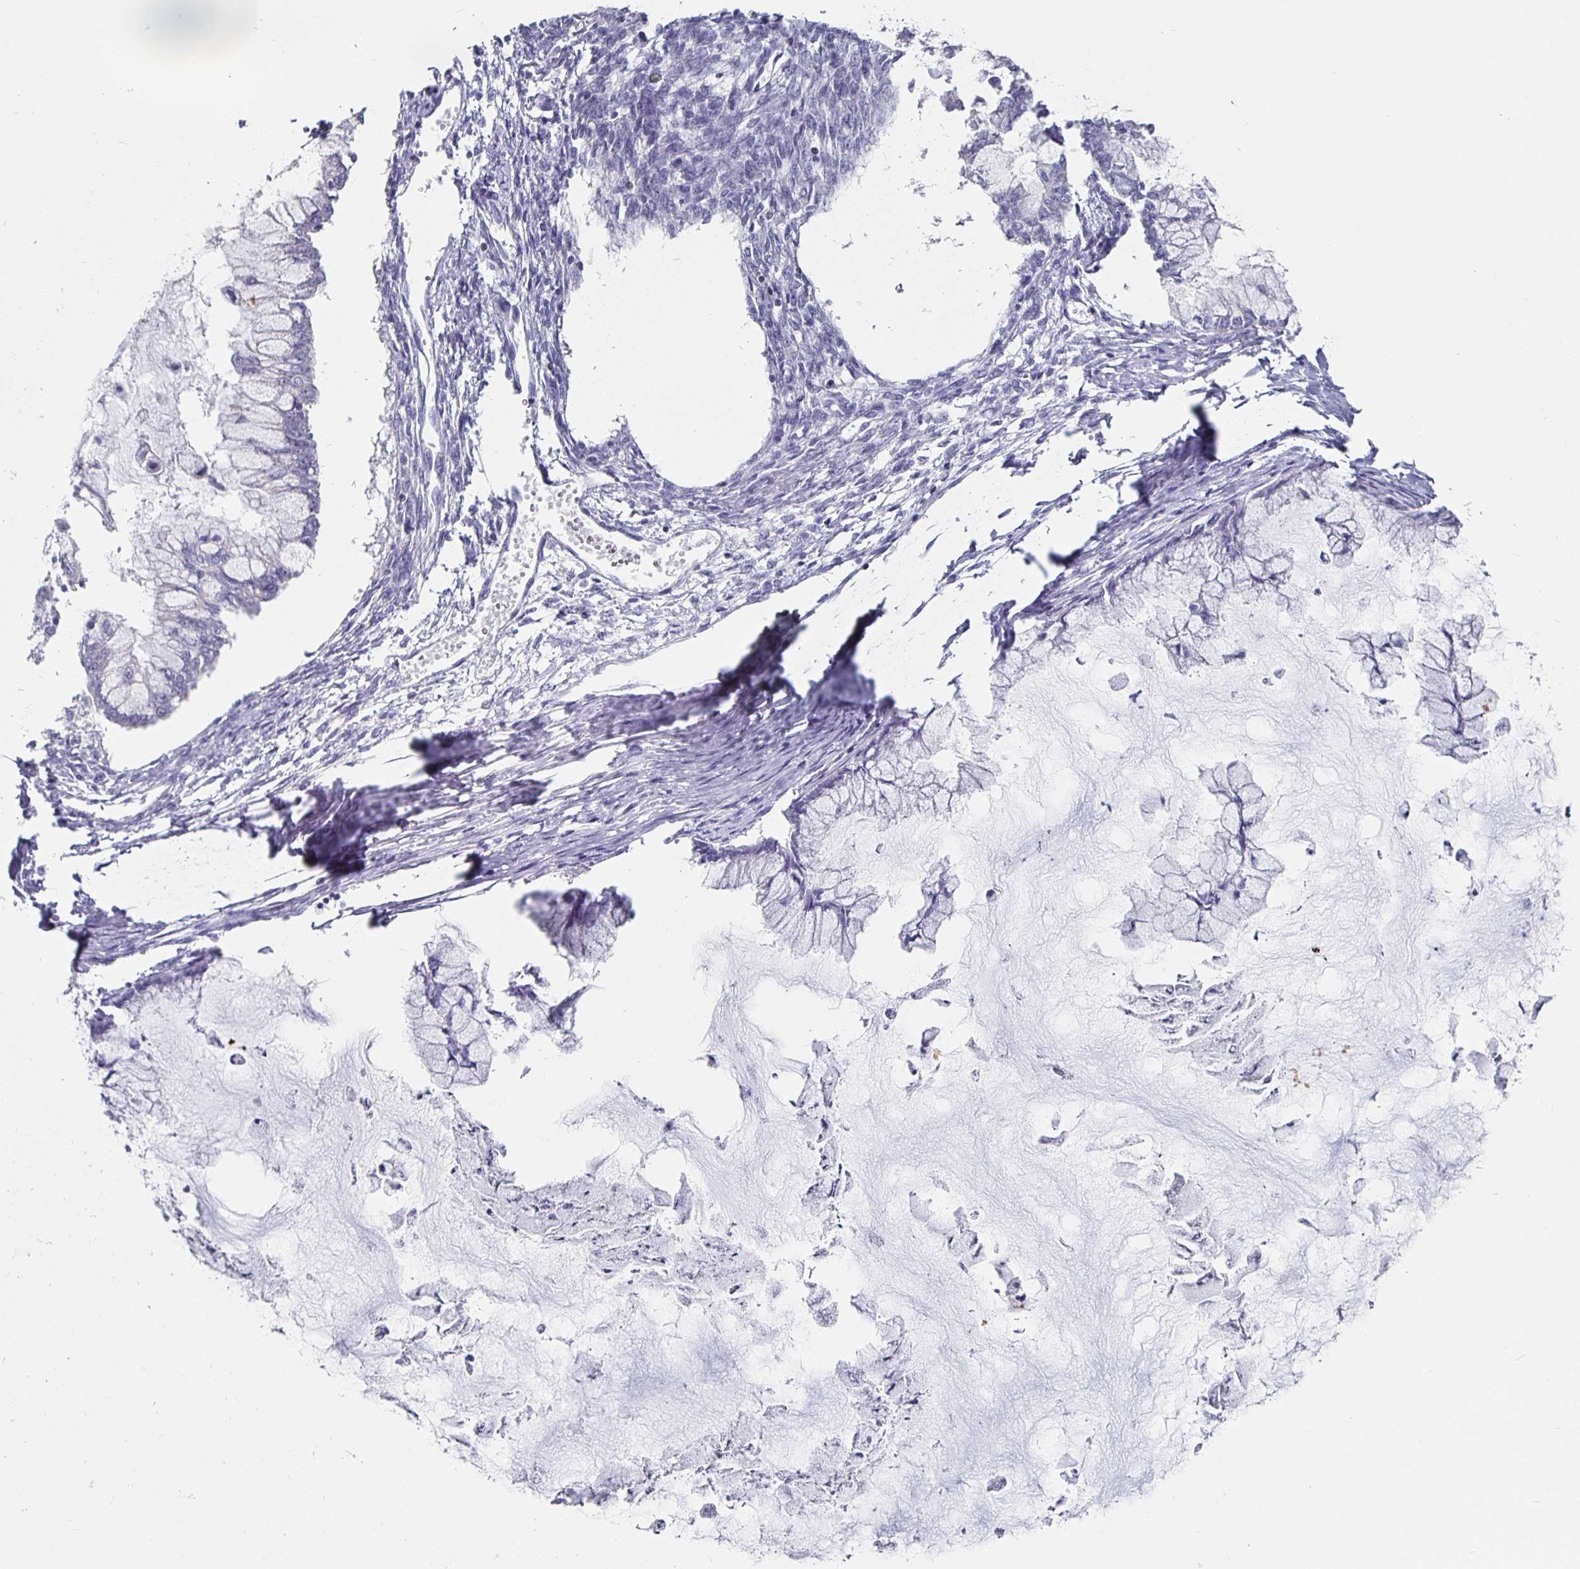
{"staining": {"intensity": "negative", "quantity": "none", "location": "none"}, "tissue": "ovarian cancer", "cell_type": "Tumor cells", "image_type": "cancer", "snomed": [{"axis": "morphology", "description": "Cystadenocarcinoma, mucinous, NOS"}, {"axis": "topography", "description": "Ovary"}], "caption": "Human ovarian cancer stained for a protein using immunohistochemistry (IHC) reveals no expression in tumor cells.", "gene": "RUNX2", "patient": {"sex": "female", "age": 34}}